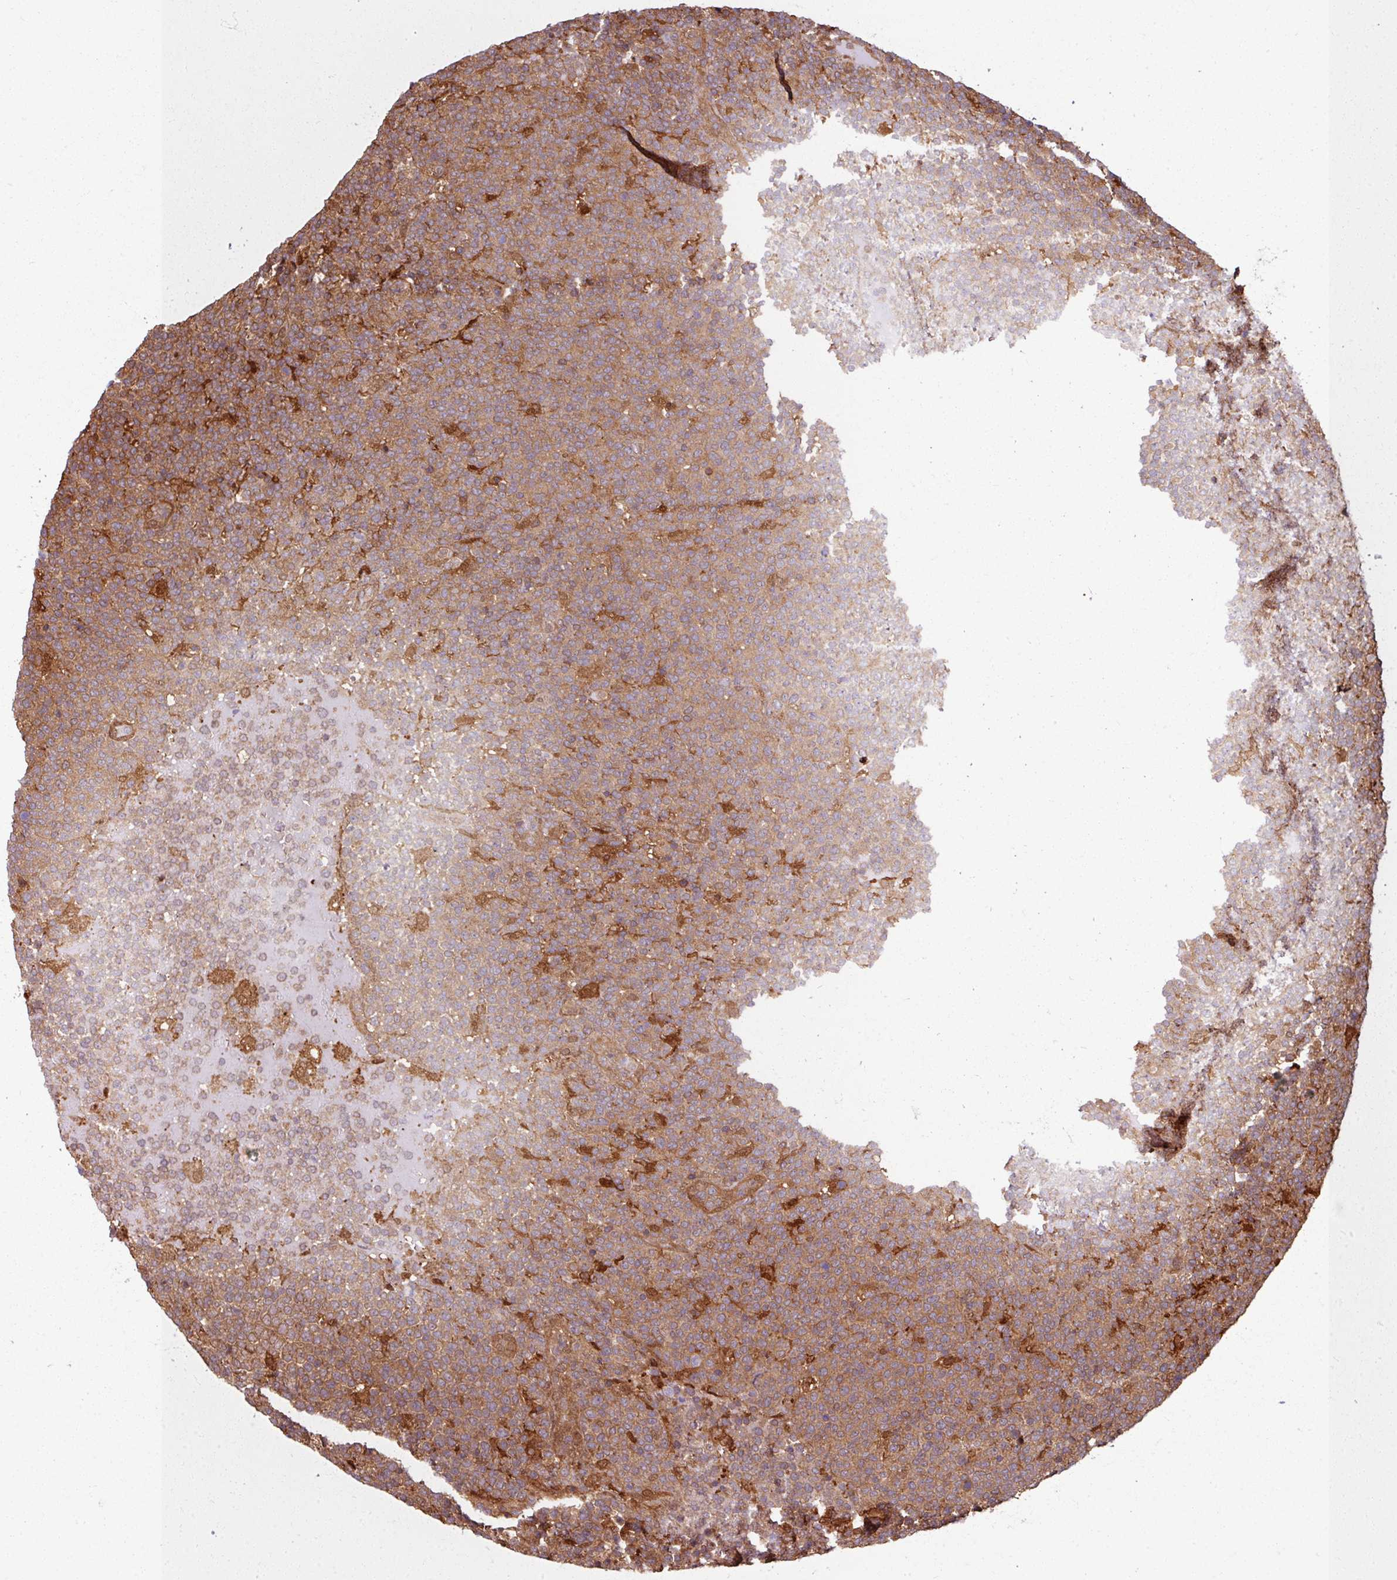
{"staining": {"intensity": "moderate", "quantity": ">75%", "location": "cytoplasmic/membranous"}, "tissue": "lymphoma", "cell_type": "Tumor cells", "image_type": "cancer", "snomed": [{"axis": "morphology", "description": "Malignant lymphoma, non-Hodgkin's type, High grade"}, {"axis": "topography", "description": "Lymph node"}], "caption": "Human lymphoma stained with a brown dye reveals moderate cytoplasmic/membranous positive expression in about >75% of tumor cells.", "gene": "KCTD11", "patient": {"sex": "male", "age": 61}}